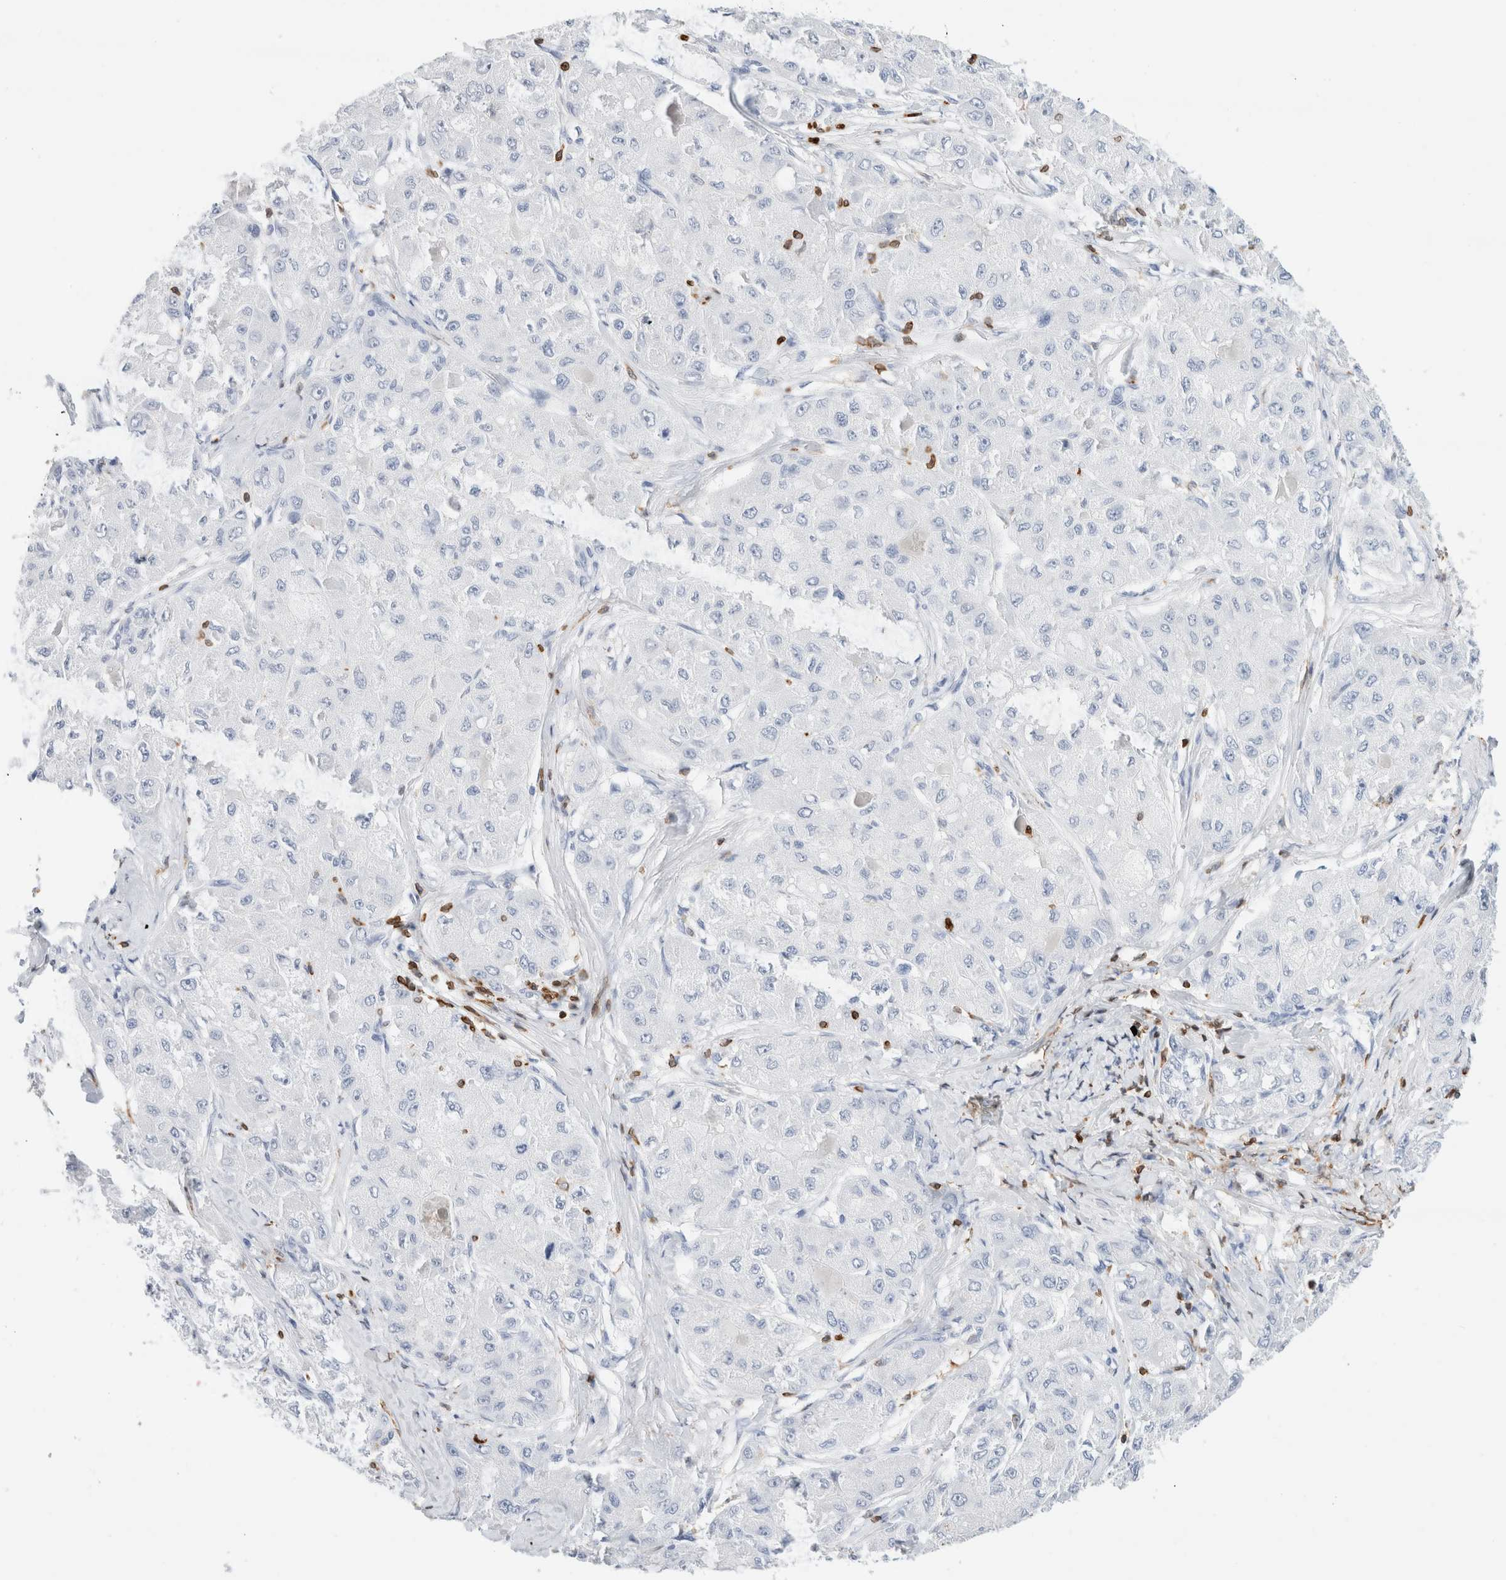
{"staining": {"intensity": "negative", "quantity": "none", "location": "none"}, "tissue": "liver cancer", "cell_type": "Tumor cells", "image_type": "cancer", "snomed": [{"axis": "morphology", "description": "Carcinoma, Hepatocellular, NOS"}, {"axis": "topography", "description": "Liver"}], "caption": "Hepatocellular carcinoma (liver) was stained to show a protein in brown. There is no significant staining in tumor cells.", "gene": "ALOX5AP", "patient": {"sex": "male", "age": 80}}